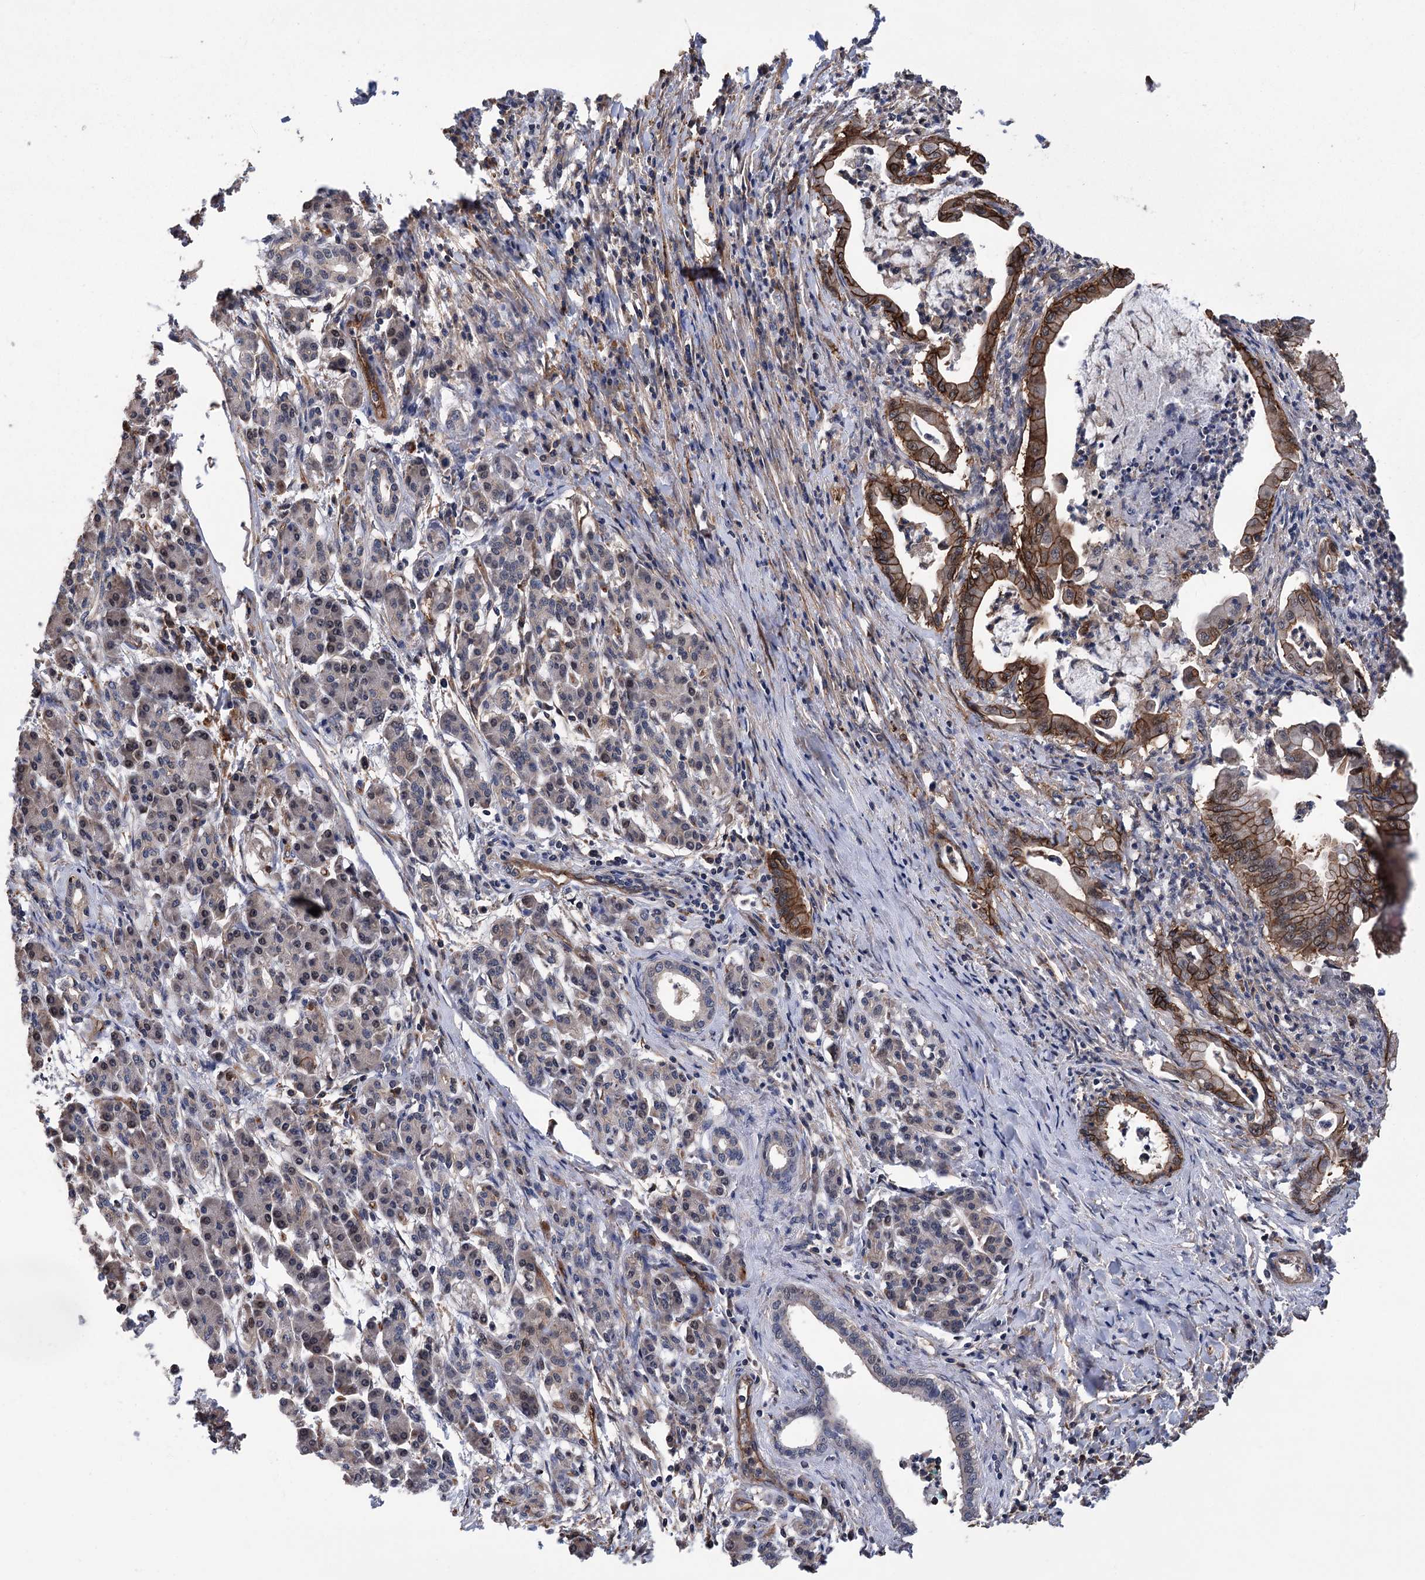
{"staining": {"intensity": "moderate", "quantity": "25%-75%", "location": "cytoplasmic/membranous"}, "tissue": "pancreatic cancer", "cell_type": "Tumor cells", "image_type": "cancer", "snomed": [{"axis": "morphology", "description": "Adenocarcinoma, NOS"}, {"axis": "topography", "description": "Pancreas"}], "caption": "Adenocarcinoma (pancreatic) was stained to show a protein in brown. There is medium levels of moderate cytoplasmic/membranous expression in about 25%-75% of tumor cells.", "gene": "DPP3", "patient": {"sex": "female", "age": 55}}